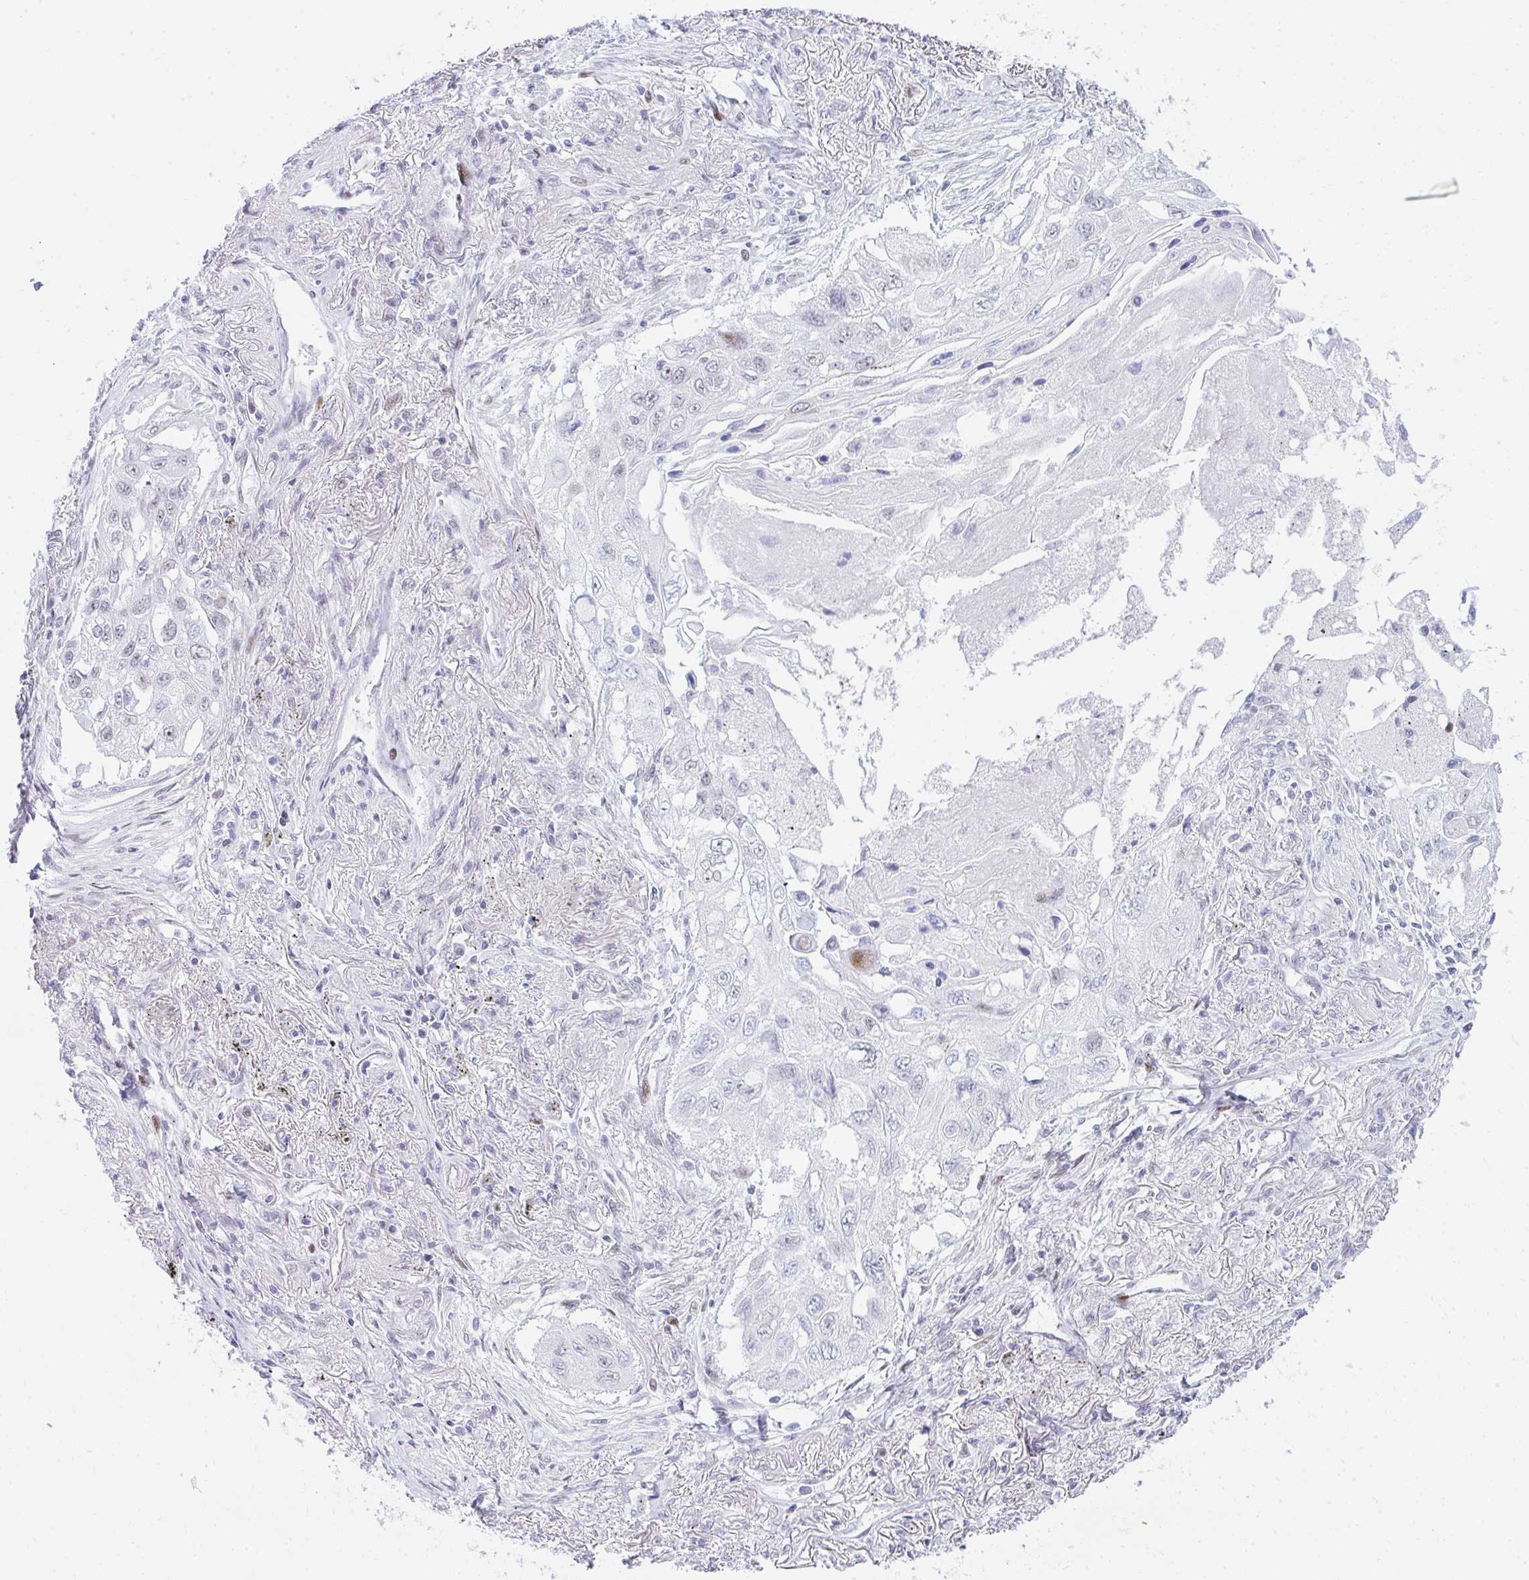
{"staining": {"intensity": "negative", "quantity": "none", "location": "none"}, "tissue": "lung cancer", "cell_type": "Tumor cells", "image_type": "cancer", "snomed": [{"axis": "morphology", "description": "Squamous cell carcinoma, NOS"}, {"axis": "topography", "description": "Lung"}], "caption": "The image demonstrates no staining of tumor cells in lung squamous cell carcinoma.", "gene": "GLDN", "patient": {"sex": "male", "age": 75}}